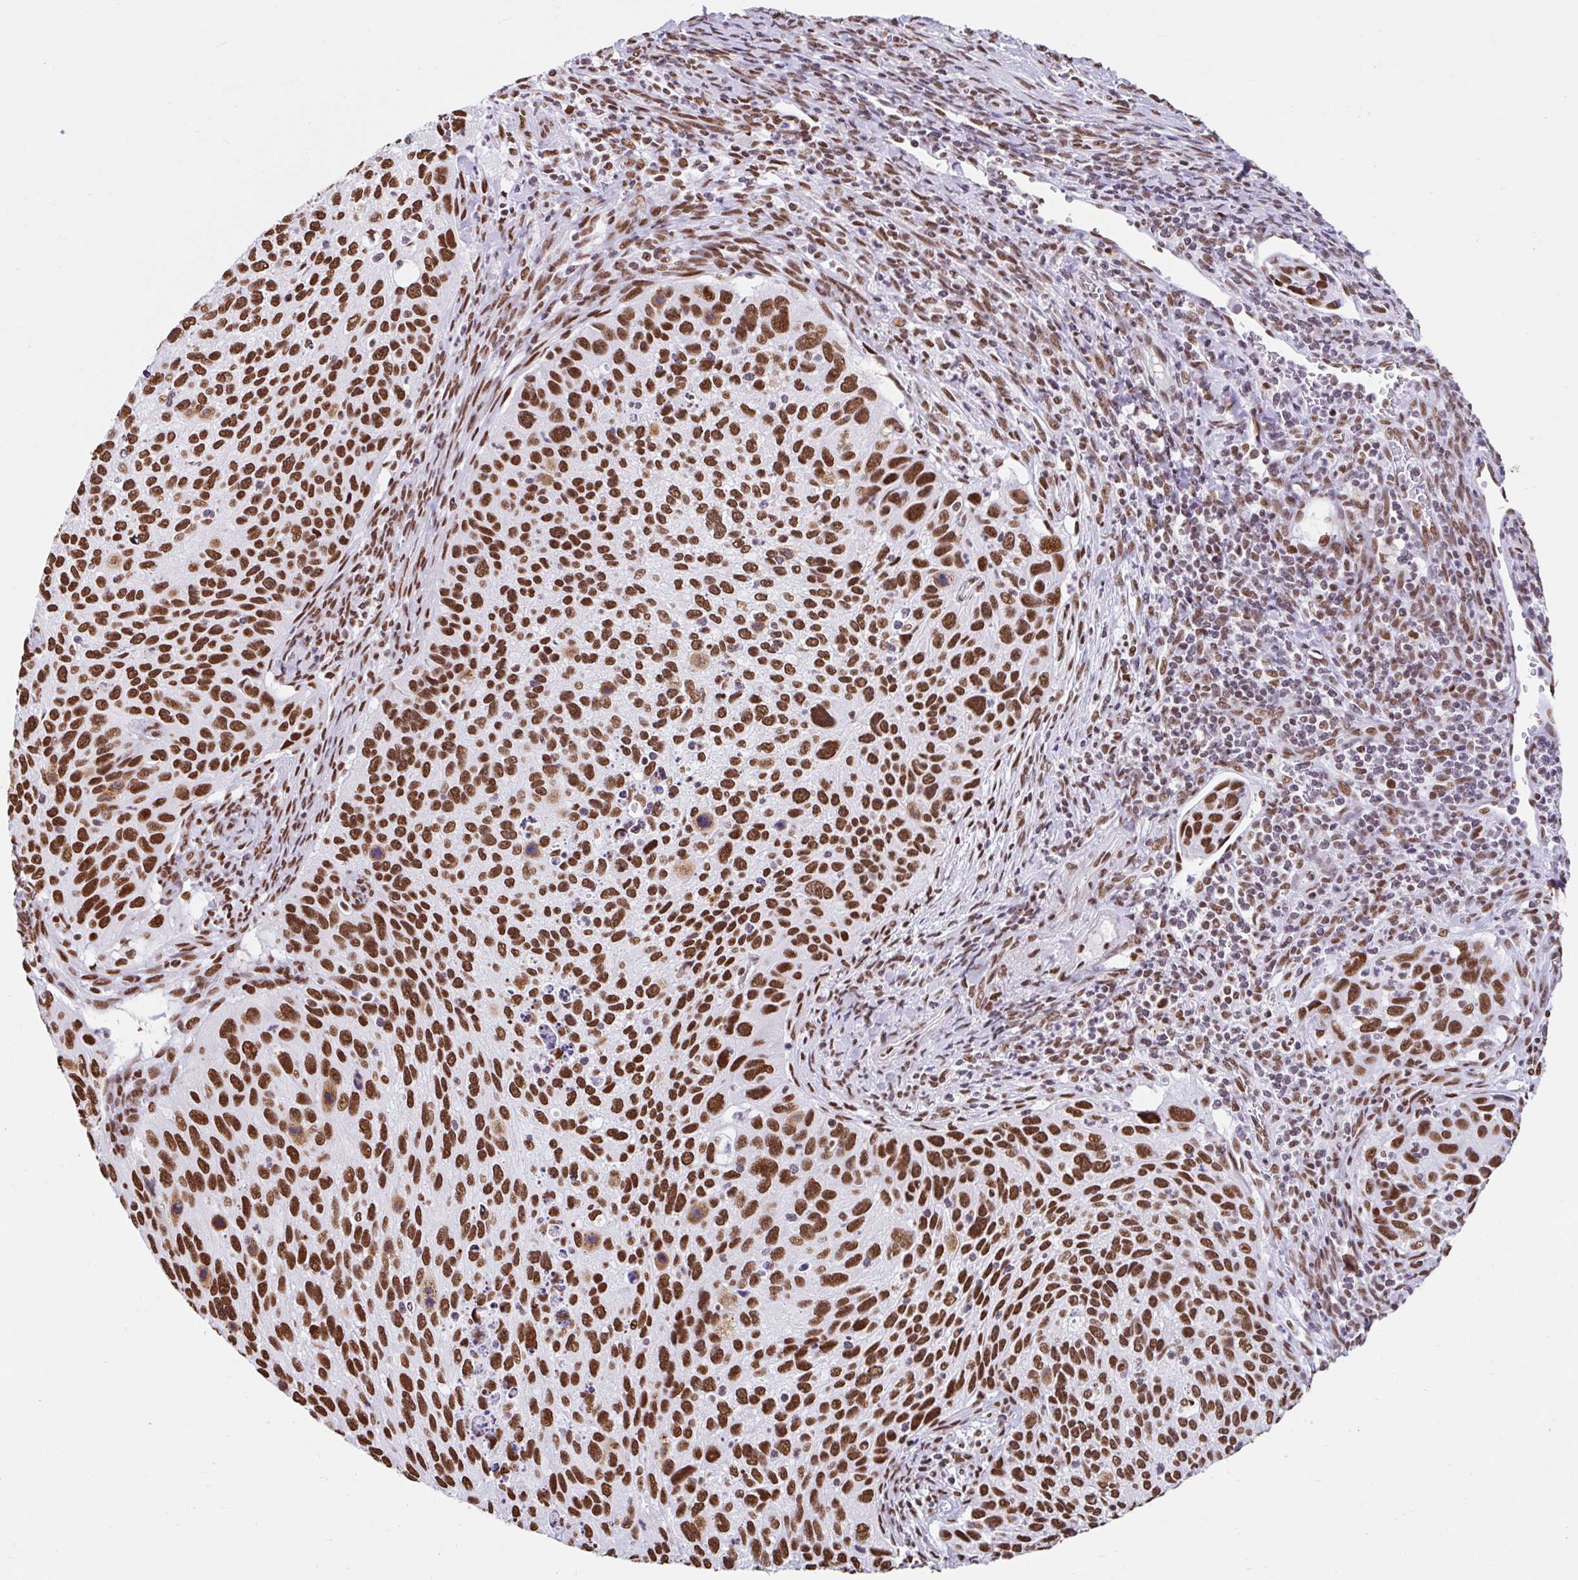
{"staining": {"intensity": "strong", "quantity": ">75%", "location": "nuclear"}, "tissue": "cervical cancer", "cell_type": "Tumor cells", "image_type": "cancer", "snomed": [{"axis": "morphology", "description": "Squamous cell carcinoma, NOS"}, {"axis": "topography", "description": "Cervix"}], "caption": "Brown immunohistochemical staining in human cervical cancer (squamous cell carcinoma) displays strong nuclear positivity in approximately >75% of tumor cells.", "gene": "KHDRBS1", "patient": {"sex": "female", "age": 70}}